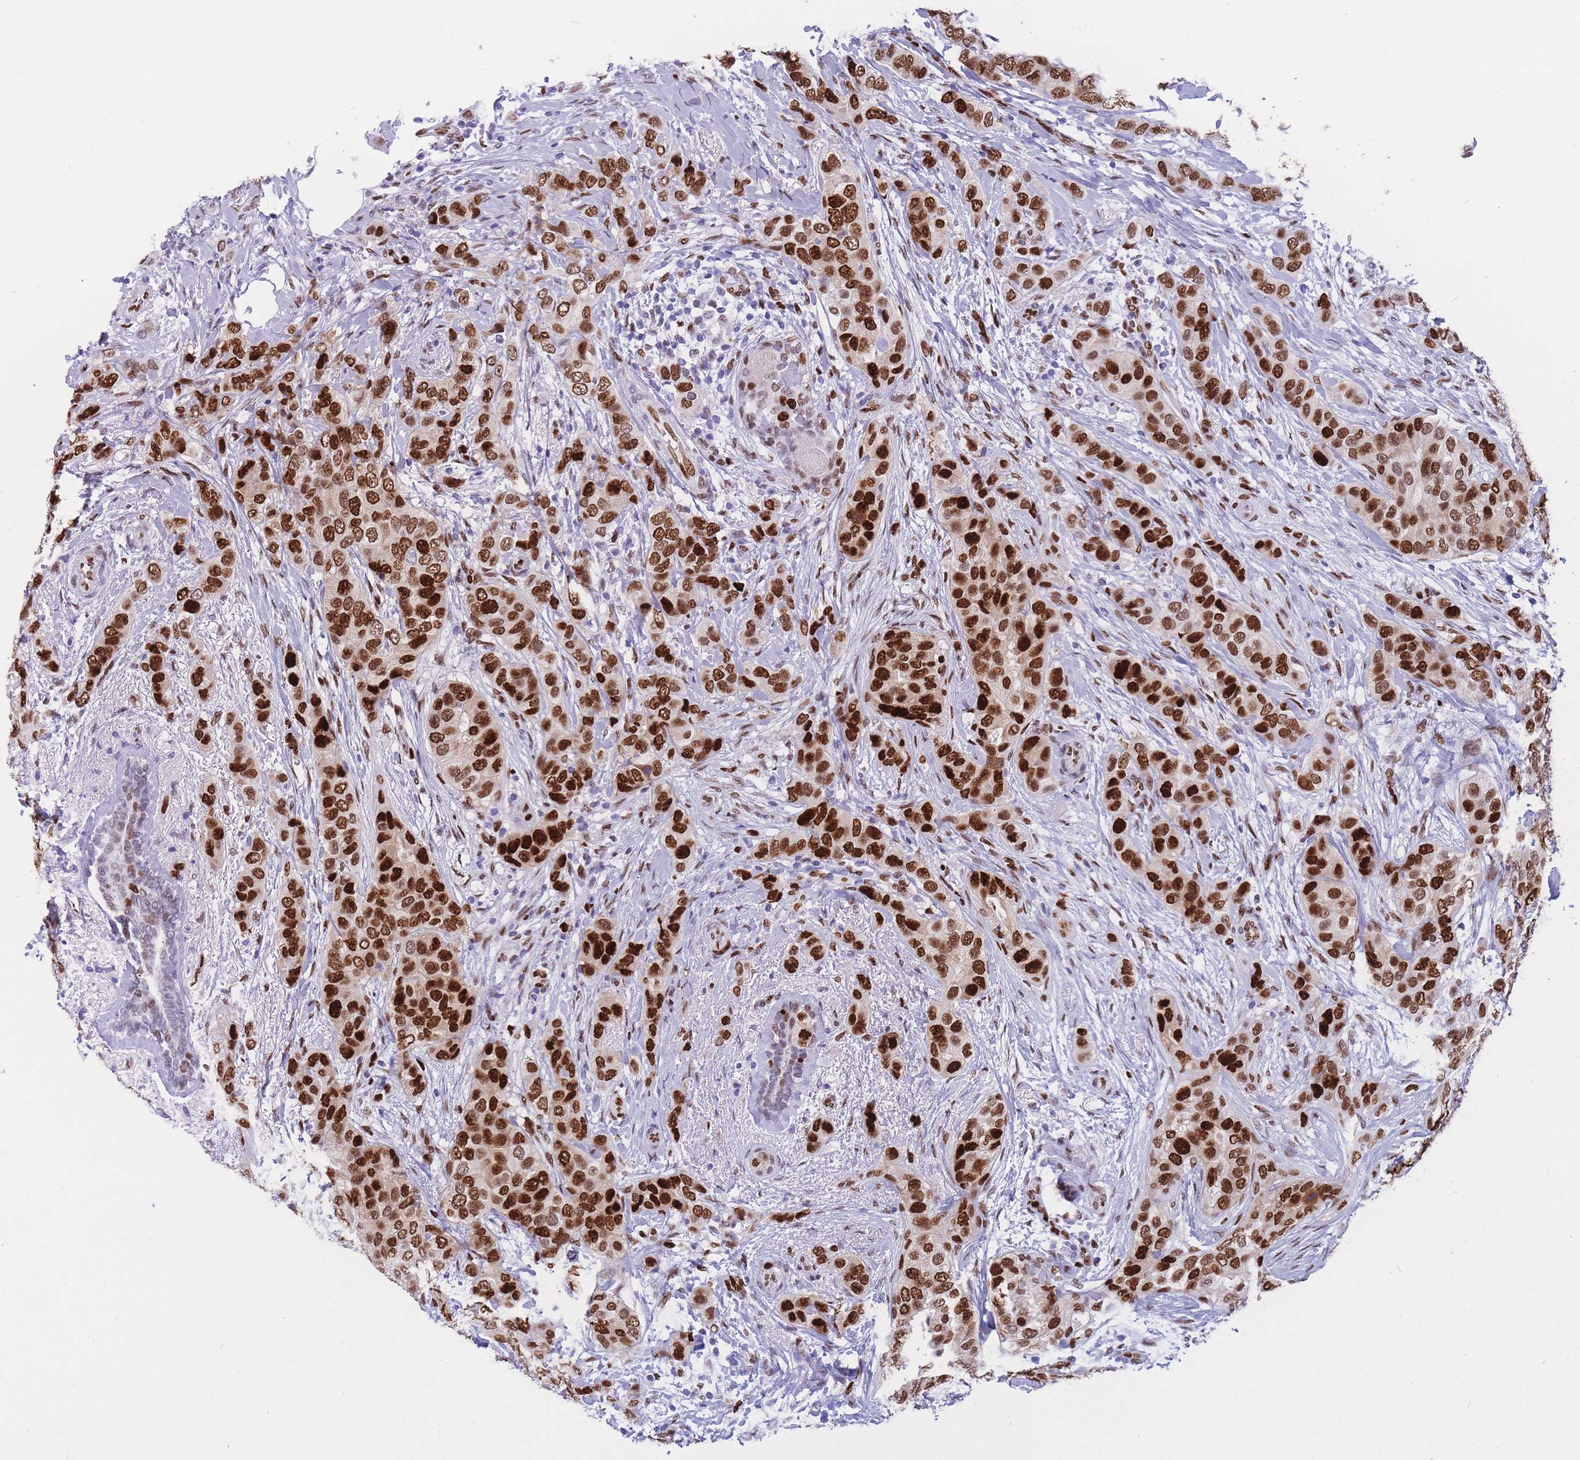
{"staining": {"intensity": "strong", "quantity": ">75%", "location": "nuclear"}, "tissue": "breast cancer", "cell_type": "Tumor cells", "image_type": "cancer", "snomed": [{"axis": "morphology", "description": "Lobular carcinoma"}, {"axis": "topography", "description": "Breast"}], "caption": "DAB (3,3'-diaminobenzidine) immunohistochemical staining of human breast lobular carcinoma reveals strong nuclear protein expression in about >75% of tumor cells.", "gene": "NASP", "patient": {"sex": "female", "age": 51}}